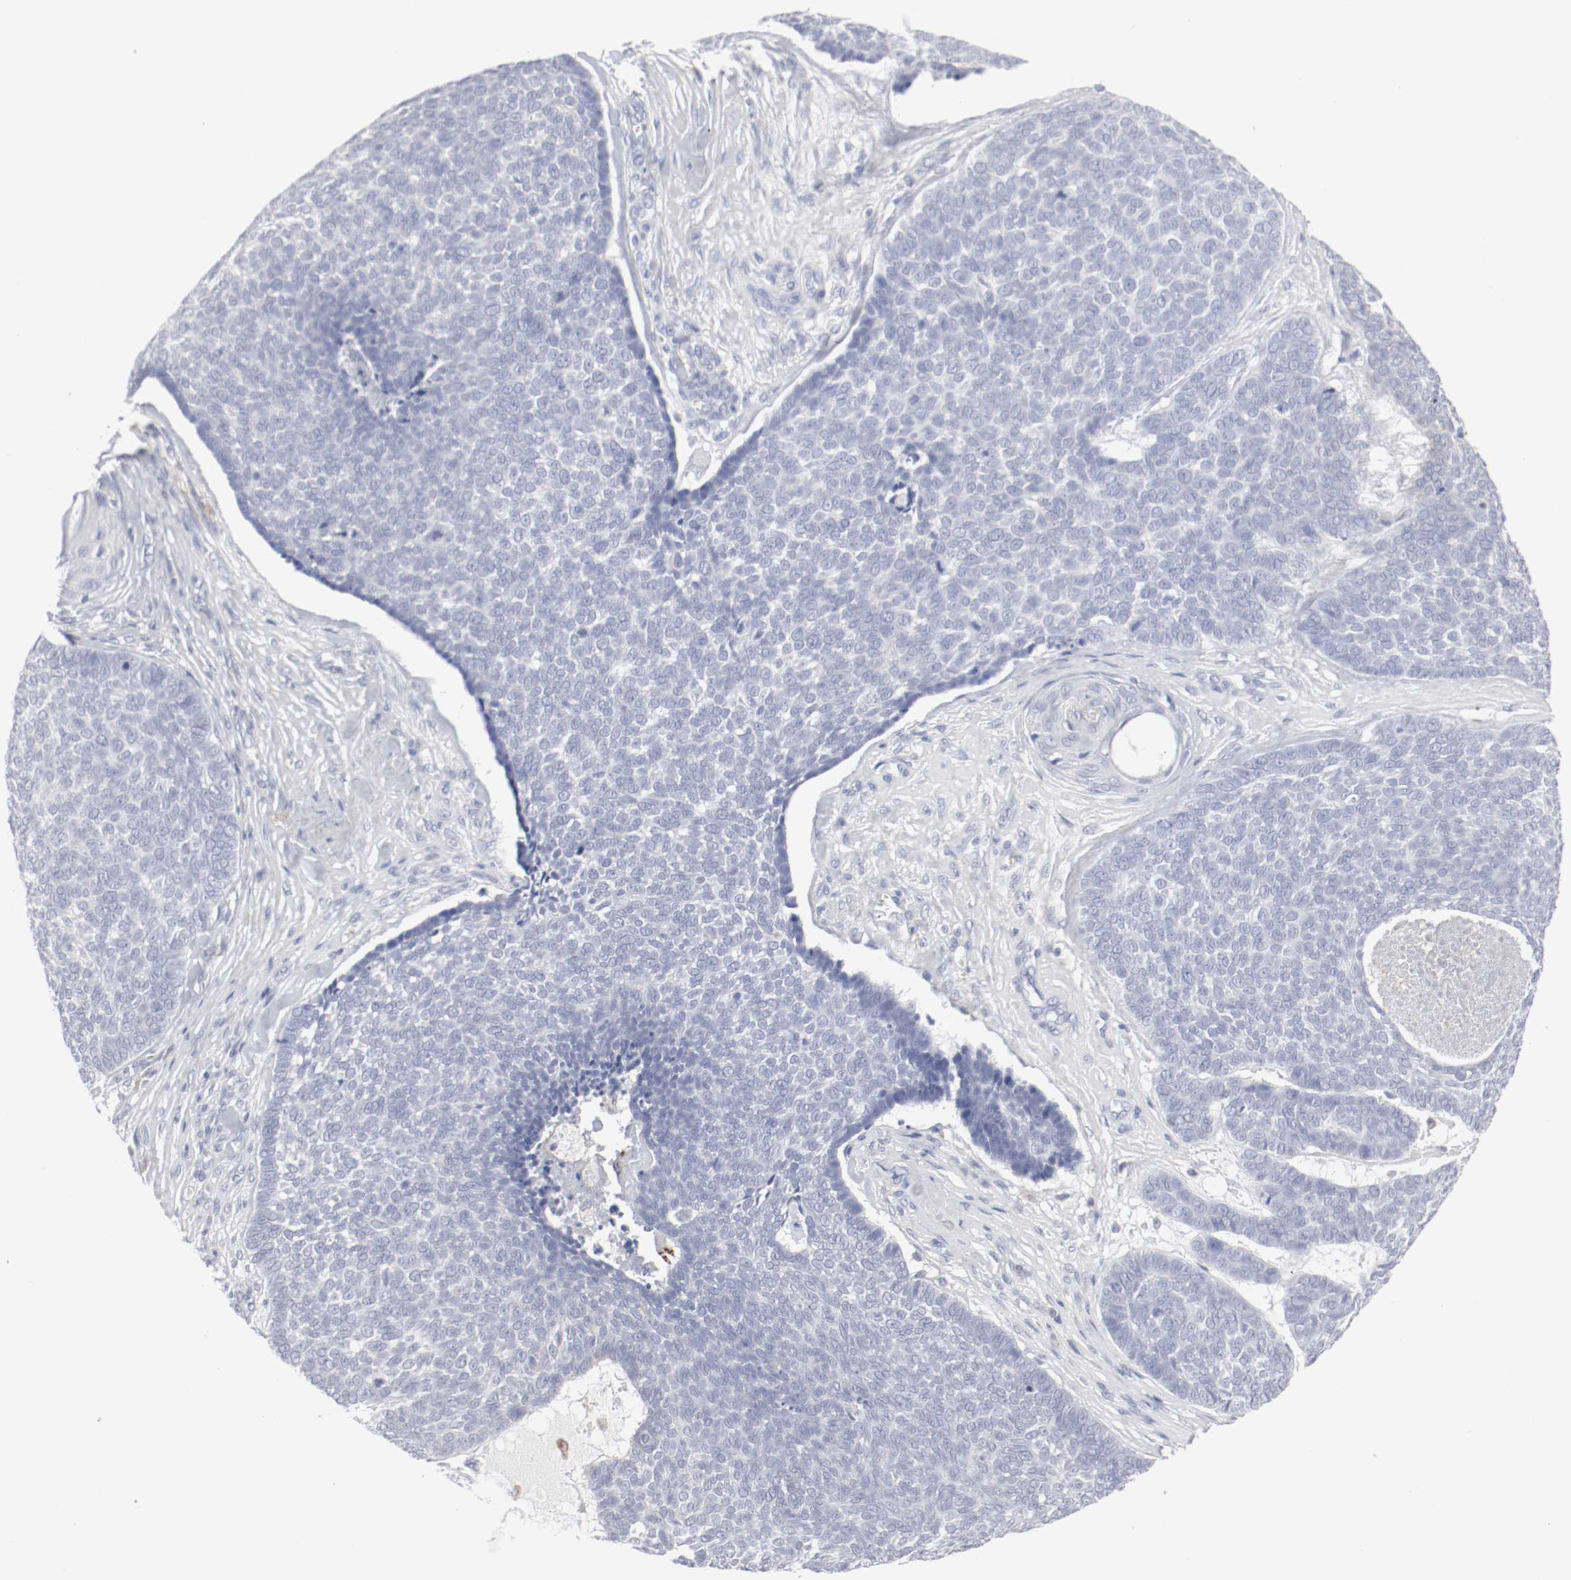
{"staining": {"intensity": "negative", "quantity": "none", "location": "none"}, "tissue": "skin cancer", "cell_type": "Tumor cells", "image_type": "cancer", "snomed": [{"axis": "morphology", "description": "Basal cell carcinoma"}, {"axis": "topography", "description": "Skin"}], "caption": "Immunohistochemistry histopathology image of neoplastic tissue: human skin cancer stained with DAB displays no significant protein positivity in tumor cells.", "gene": "ITGAX", "patient": {"sex": "male", "age": 84}}